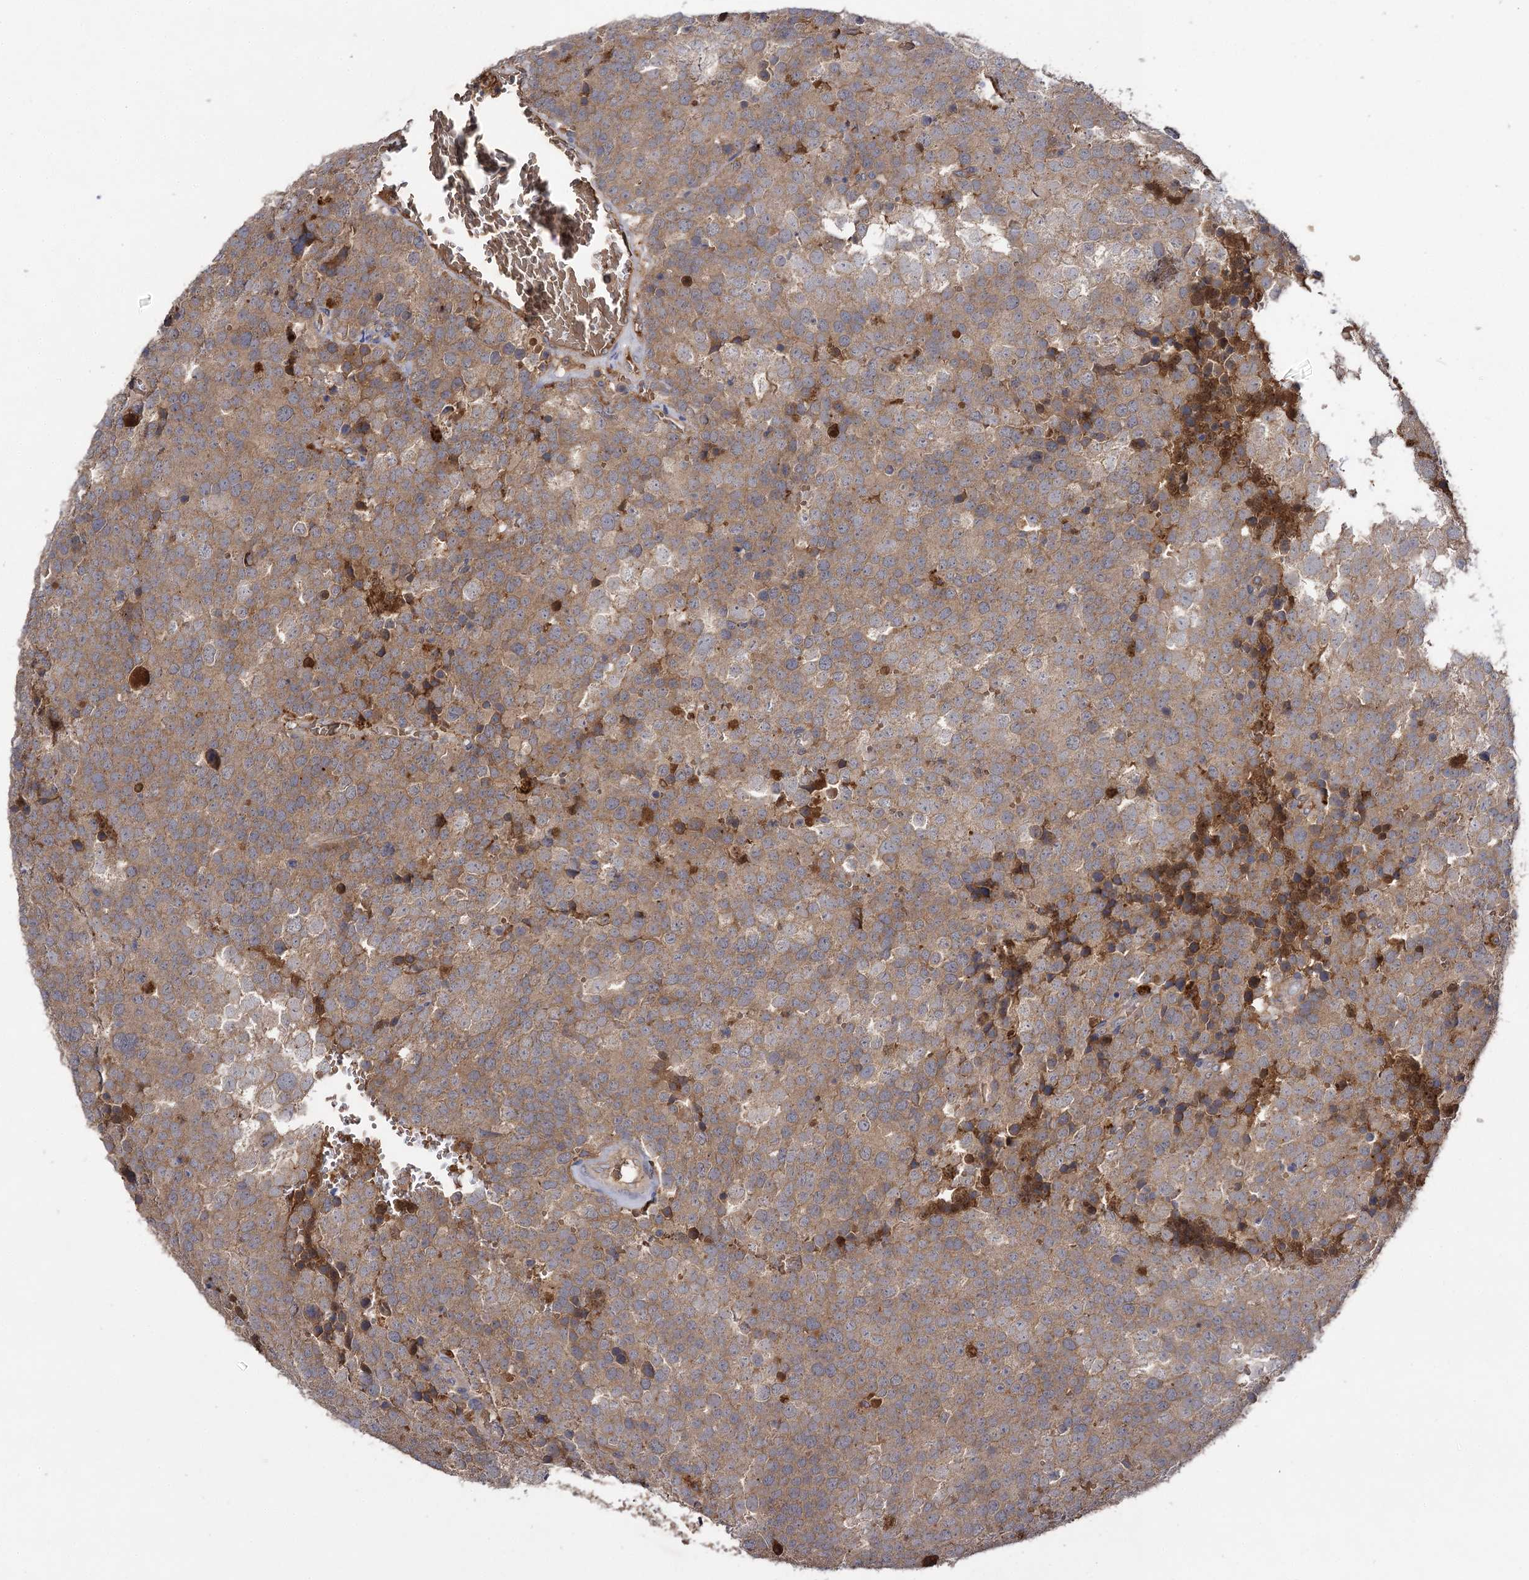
{"staining": {"intensity": "moderate", "quantity": ">75%", "location": "cytoplasmic/membranous"}, "tissue": "testis cancer", "cell_type": "Tumor cells", "image_type": "cancer", "snomed": [{"axis": "morphology", "description": "Seminoma, NOS"}, {"axis": "topography", "description": "Testis"}], "caption": "Seminoma (testis) stained for a protein reveals moderate cytoplasmic/membranous positivity in tumor cells.", "gene": "USP50", "patient": {"sex": "male", "age": 71}}